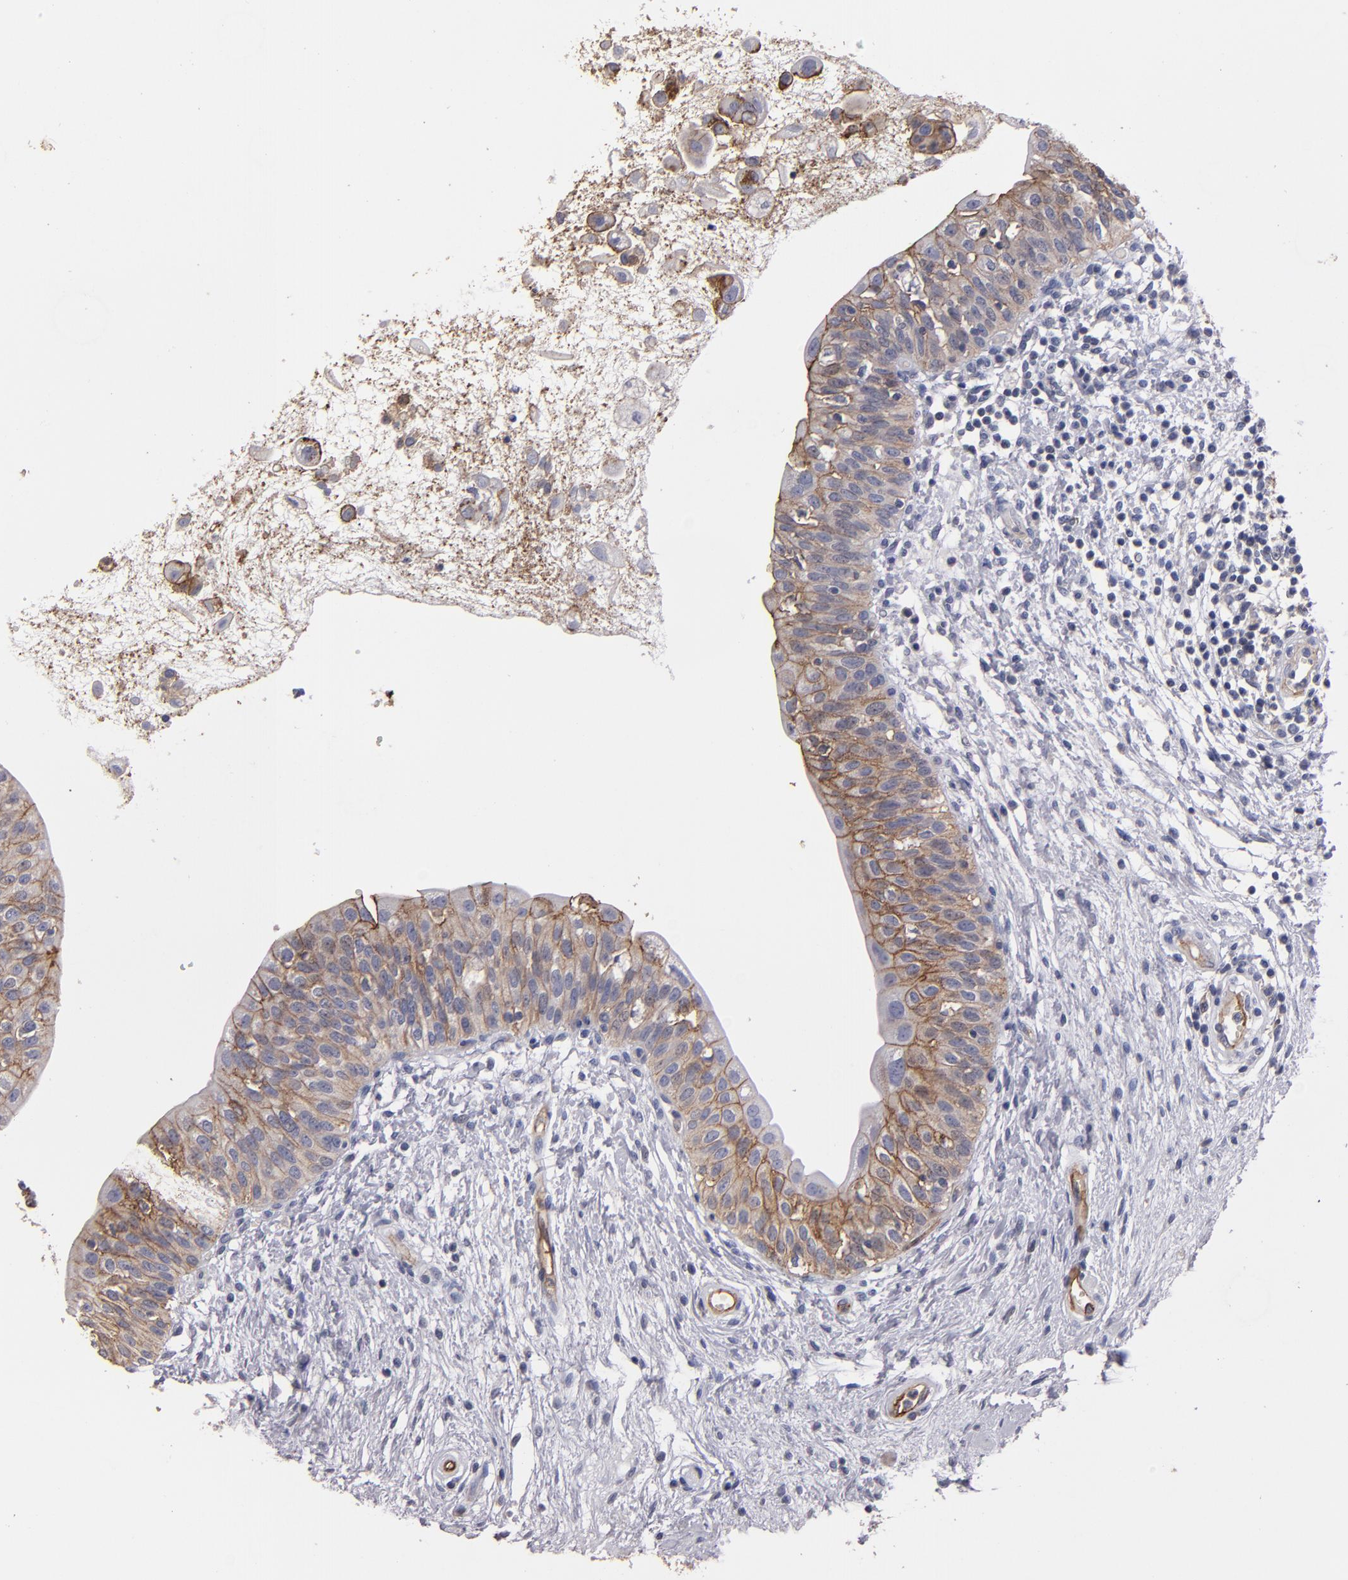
{"staining": {"intensity": "strong", "quantity": ">75%", "location": "cytoplasmic/membranous"}, "tissue": "urinary bladder", "cell_type": "Urothelial cells", "image_type": "normal", "snomed": [{"axis": "morphology", "description": "Normal tissue, NOS"}, {"axis": "topography", "description": "Urinary bladder"}], "caption": "Urothelial cells demonstrate high levels of strong cytoplasmic/membranous expression in approximately >75% of cells in benign urinary bladder.", "gene": "CLDN5", "patient": {"sex": "female", "age": 55}}